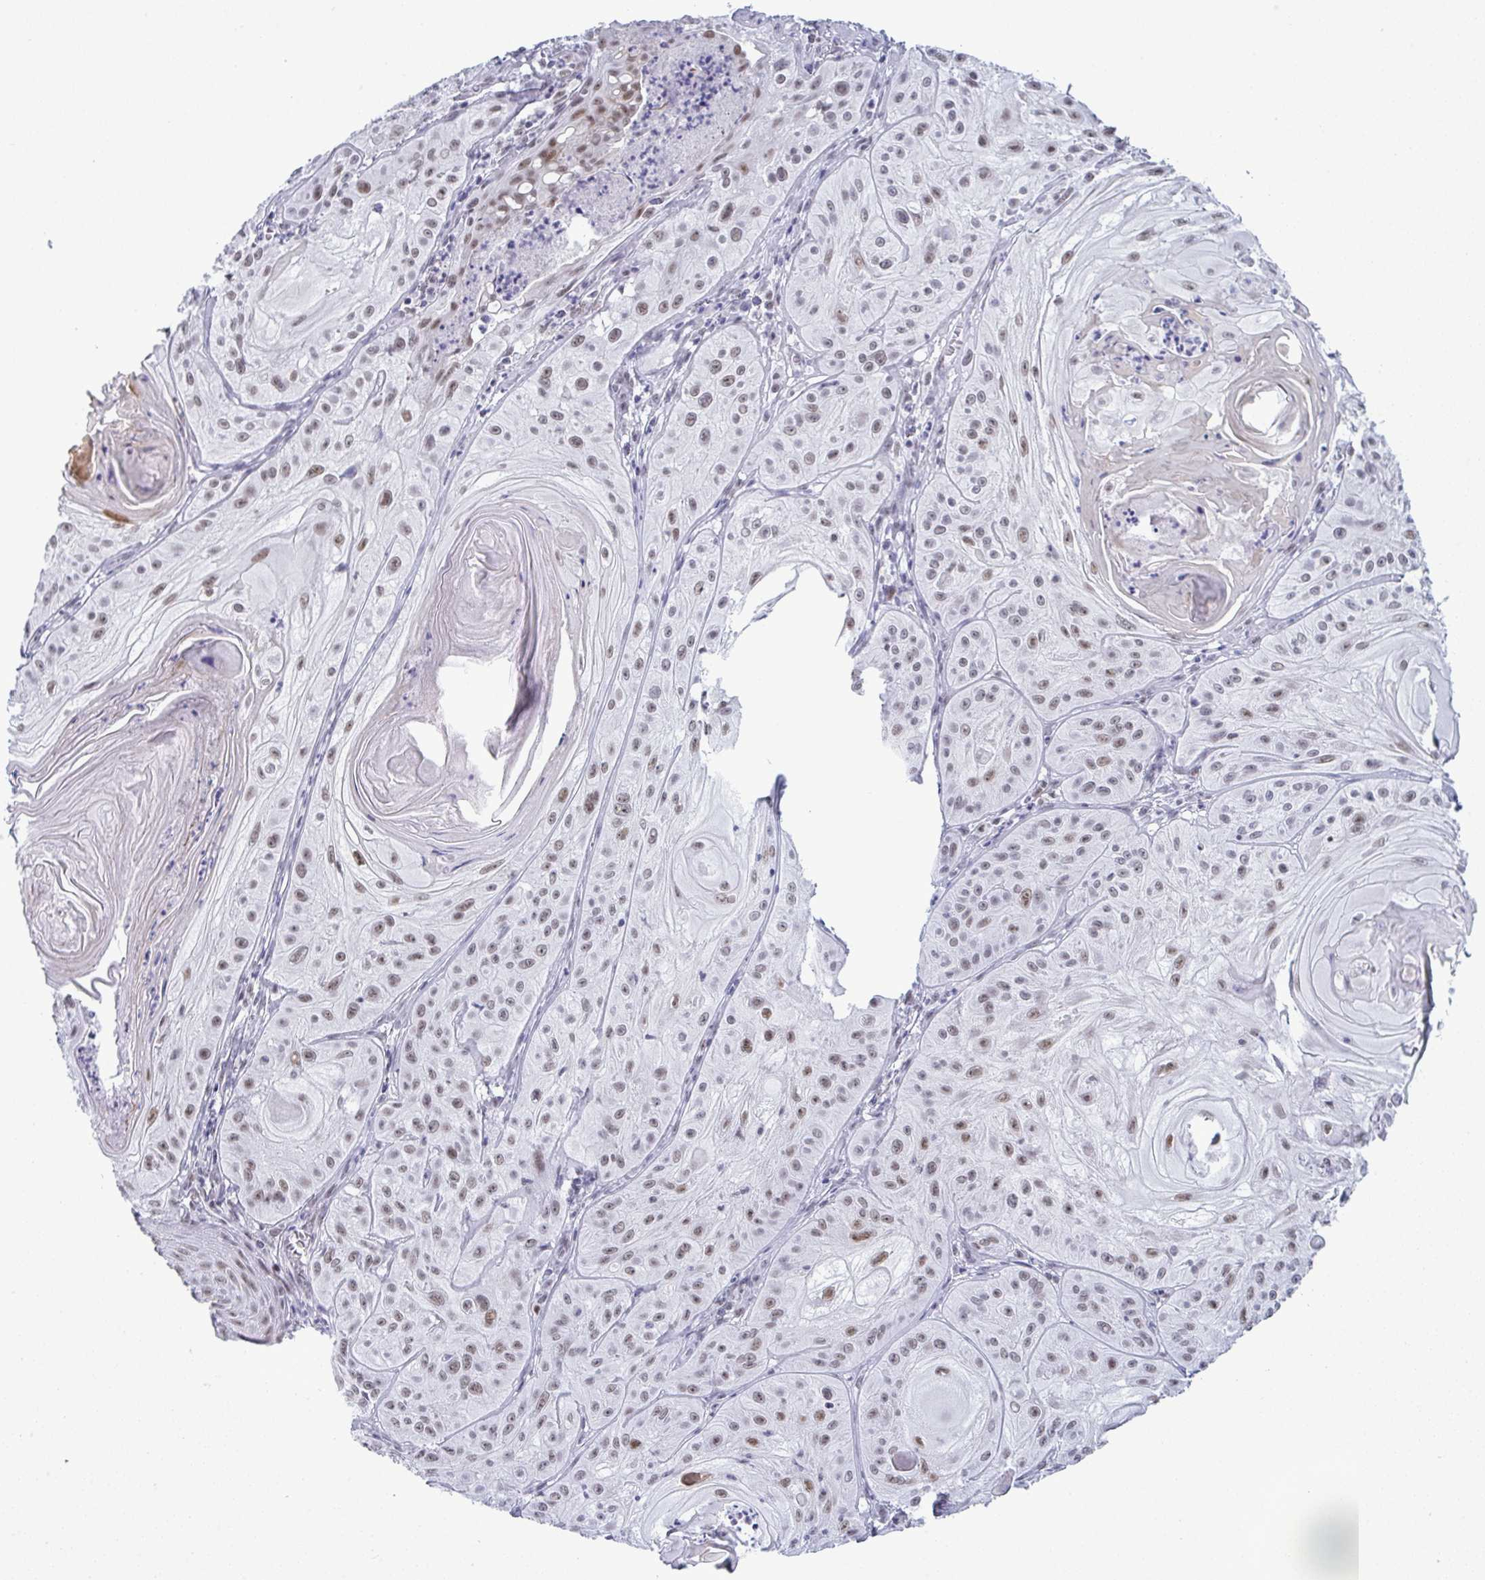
{"staining": {"intensity": "moderate", "quantity": "25%-75%", "location": "nuclear"}, "tissue": "skin cancer", "cell_type": "Tumor cells", "image_type": "cancer", "snomed": [{"axis": "morphology", "description": "Squamous cell carcinoma, NOS"}, {"axis": "topography", "description": "Skin"}], "caption": "Immunohistochemistry (IHC) micrograph of human squamous cell carcinoma (skin) stained for a protein (brown), which shows medium levels of moderate nuclear positivity in about 25%-75% of tumor cells.", "gene": "PPP1R10", "patient": {"sex": "male", "age": 85}}